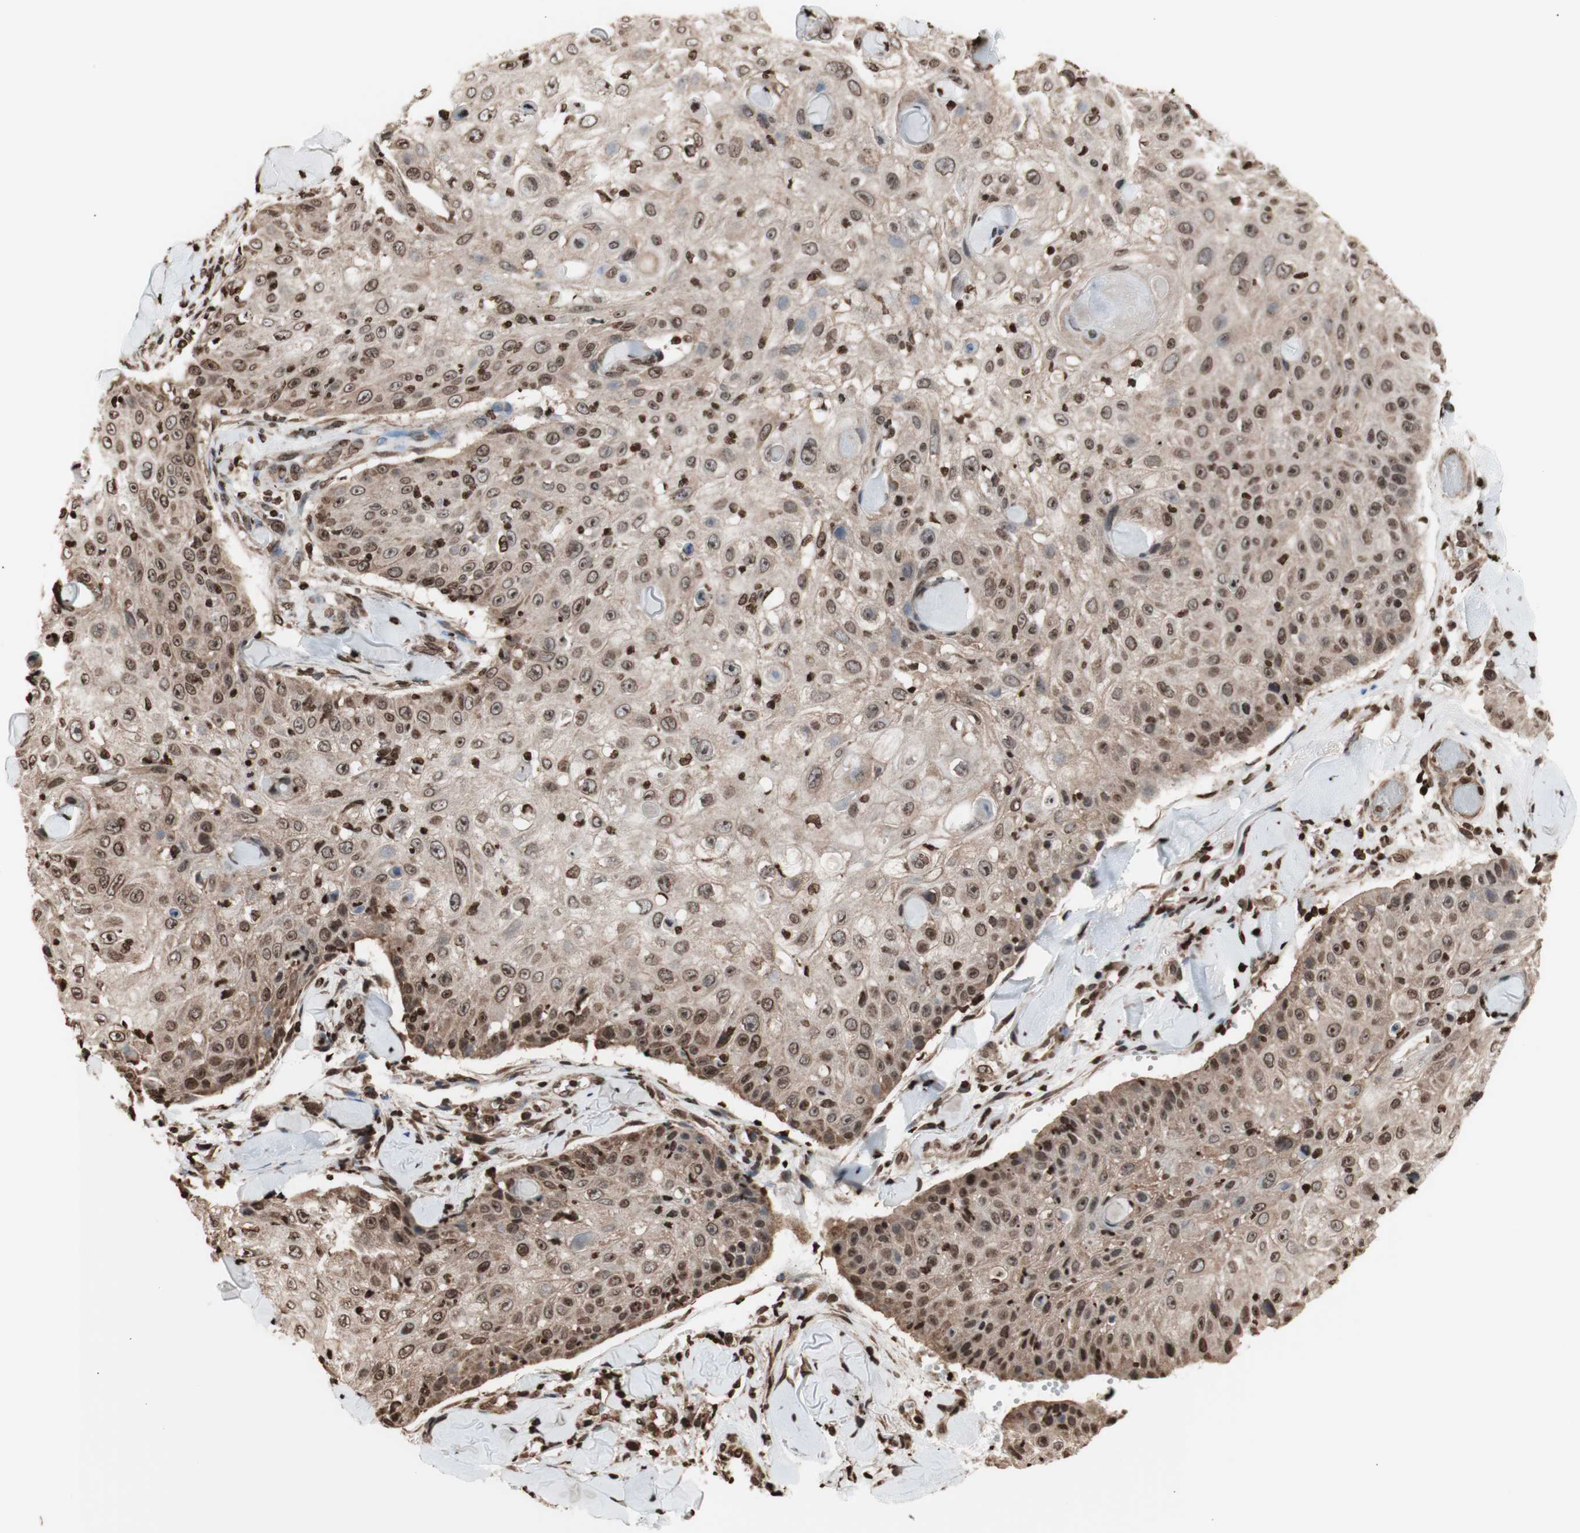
{"staining": {"intensity": "moderate", "quantity": ">75%", "location": "cytoplasmic/membranous,nuclear"}, "tissue": "skin cancer", "cell_type": "Tumor cells", "image_type": "cancer", "snomed": [{"axis": "morphology", "description": "Squamous cell carcinoma, NOS"}, {"axis": "topography", "description": "Skin"}], "caption": "Skin cancer (squamous cell carcinoma) was stained to show a protein in brown. There is medium levels of moderate cytoplasmic/membranous and nuclear expression in approximately >75% of tumor cells. The staining was performed using DAB to visualize the protein expression in brown, while the nuclei were stained in blue with hematoxylin (Magnification: 20x).", "gene": "SNAI2", "patient": {"sex": "male", "age": 86}}